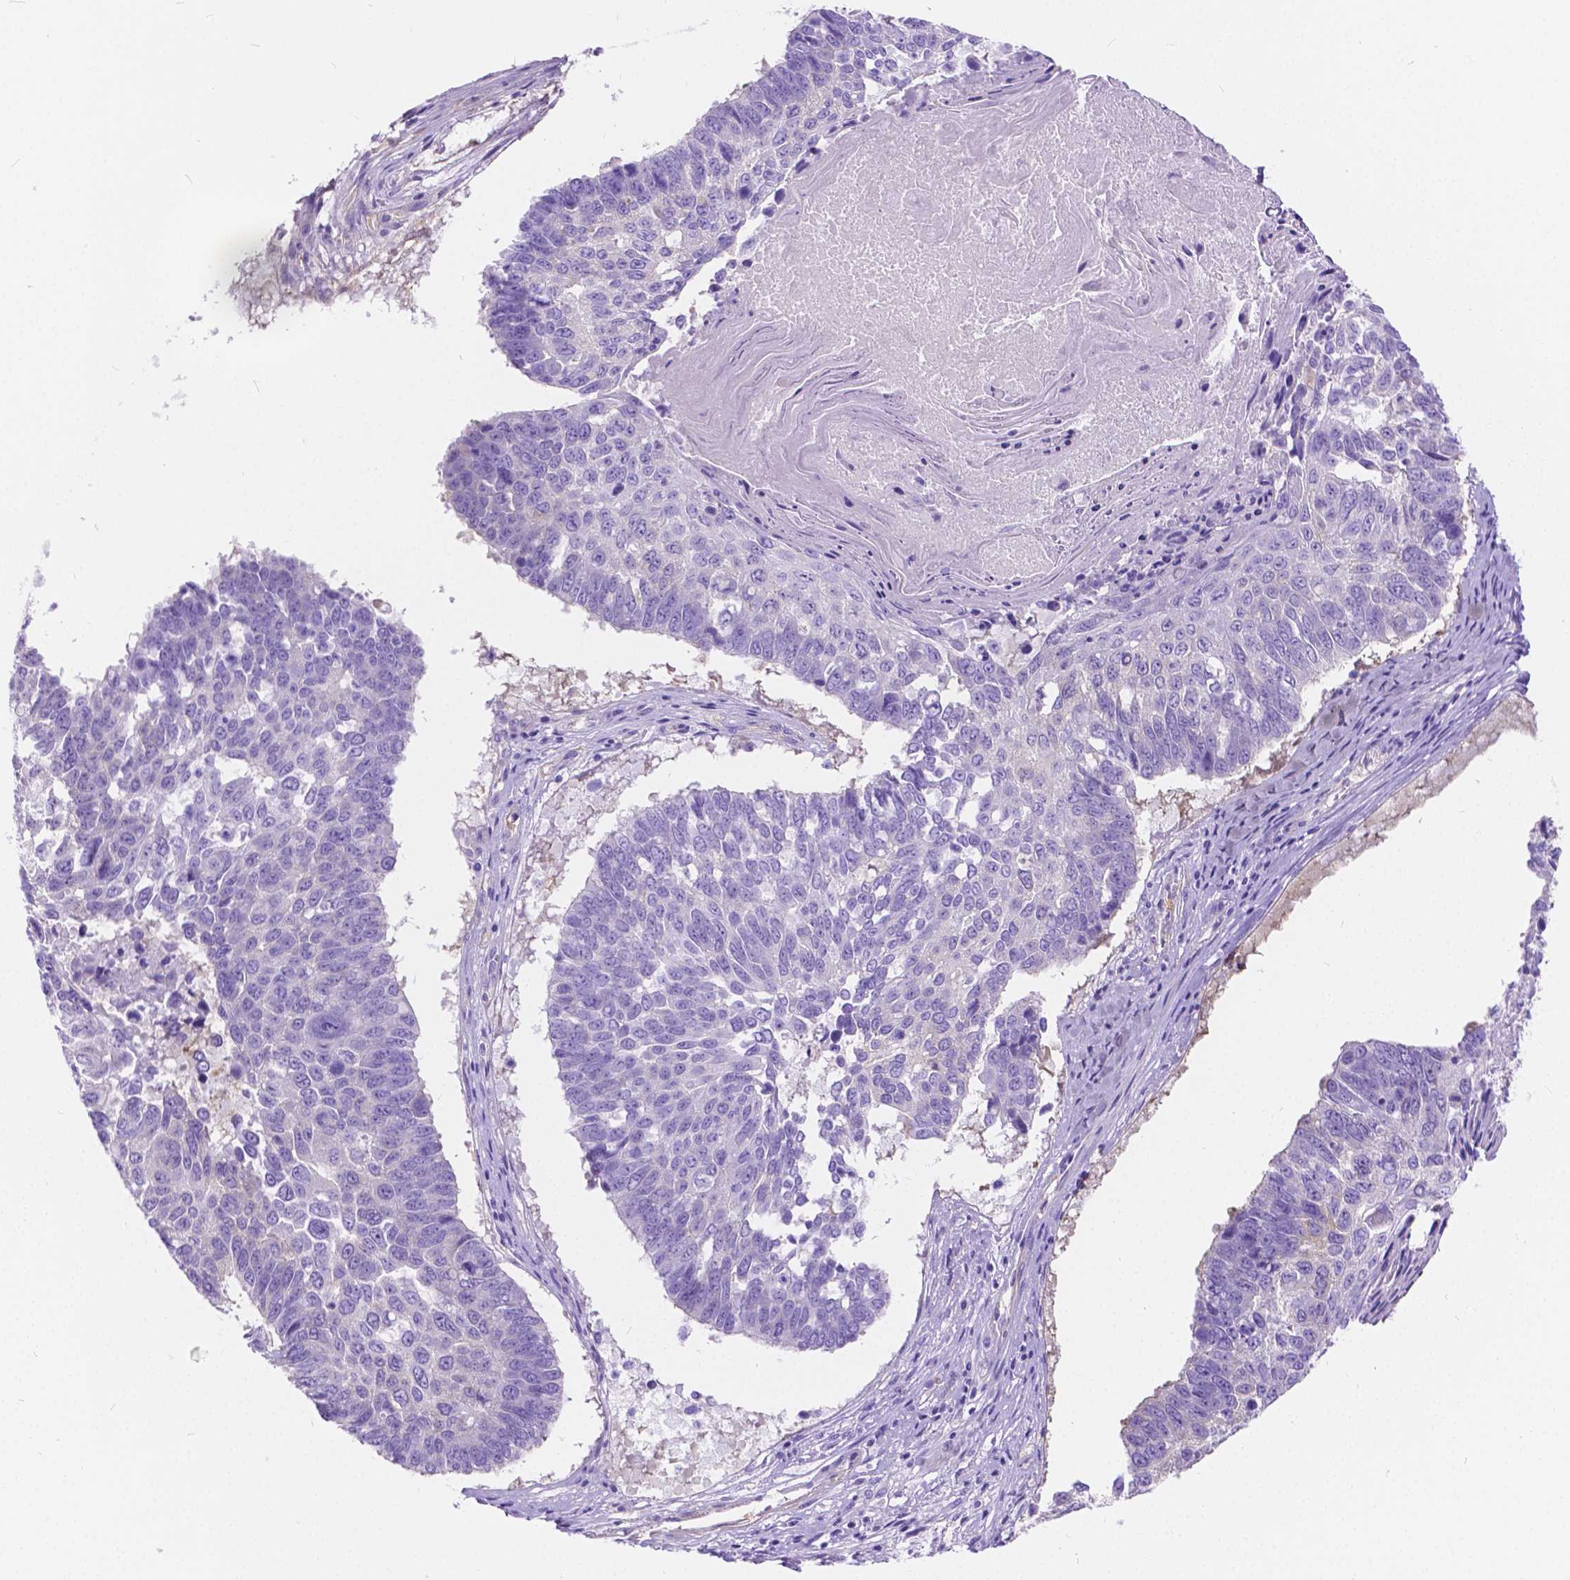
{"staining": {"intensity": "negative", "quantity": "none", "location": "none"}, "tissue": "lung cancer", "cell_type": "Tumor cells", "image_type": "cancer", "snomed": [{"axis": "morphology", "description": "Squamous cell carcinoma, NOS"}, {"axis": "topography", "description": "Lung"}], "caption": "A photomicrograph of human lung cancer is negative for staining in tumor cells.", "gene": "CHRM1", "patient": {"sex": "male", "age": 73}}